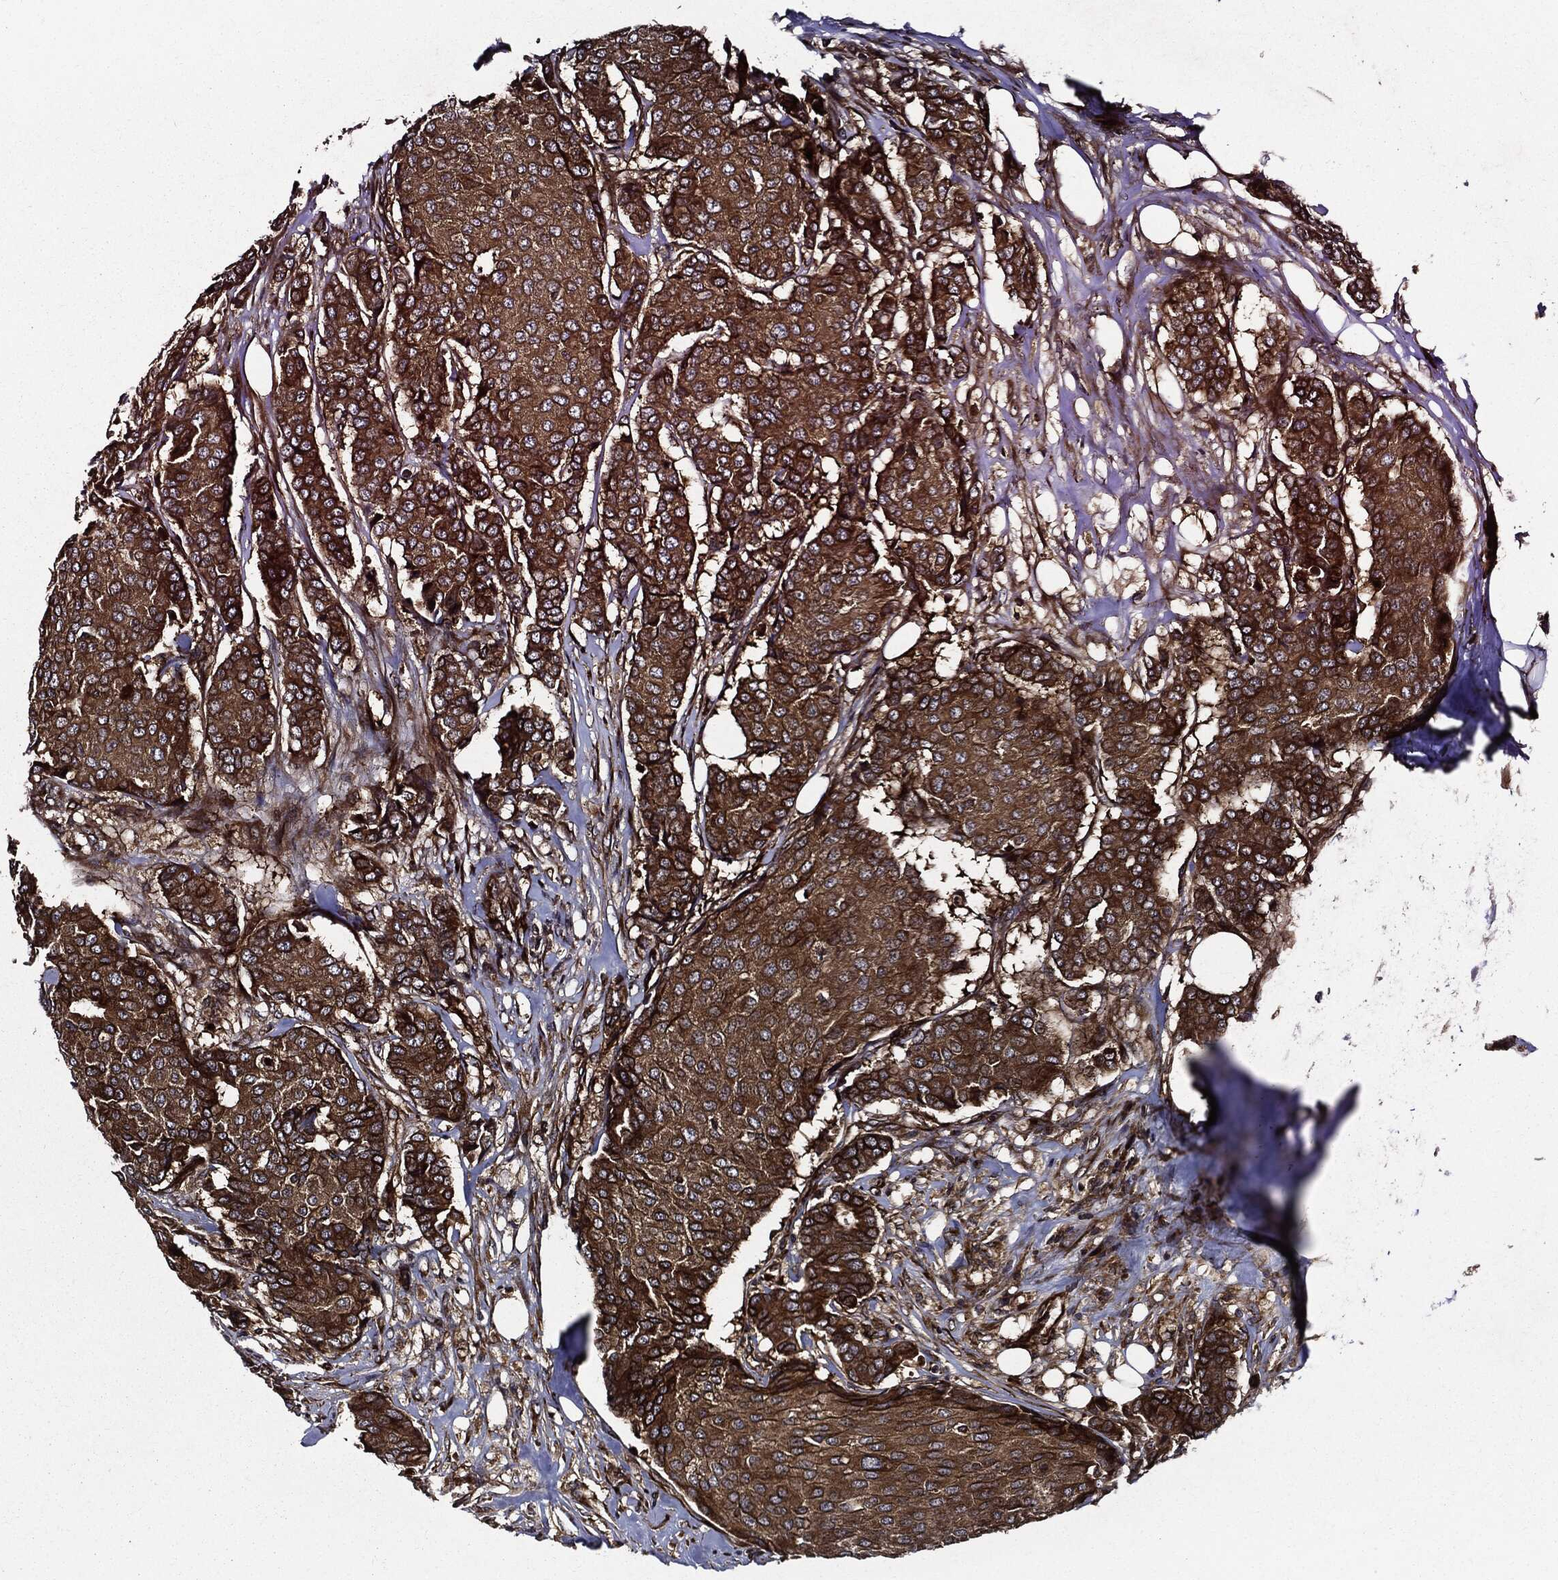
{"staining": {"intensity": "strong", "quantity": ">75%", "location": "cytoplasmic/membranous"}, "tissue": "breast cancer", "cell_type": "Tumor cells", "image_type": "cancer", "snomed": [{"axis": "morphology", "description": "Duct carcinoma"}, {"axis": "topography", "description": "Breast"}], "caption": "Protein expression analysis of human breast cancer reveals strong cytoplasmic/membranous positivity in approximately >75% of tumor cells.", "gene": "HTT", "patient": {"sex": "female", "age": 75}}